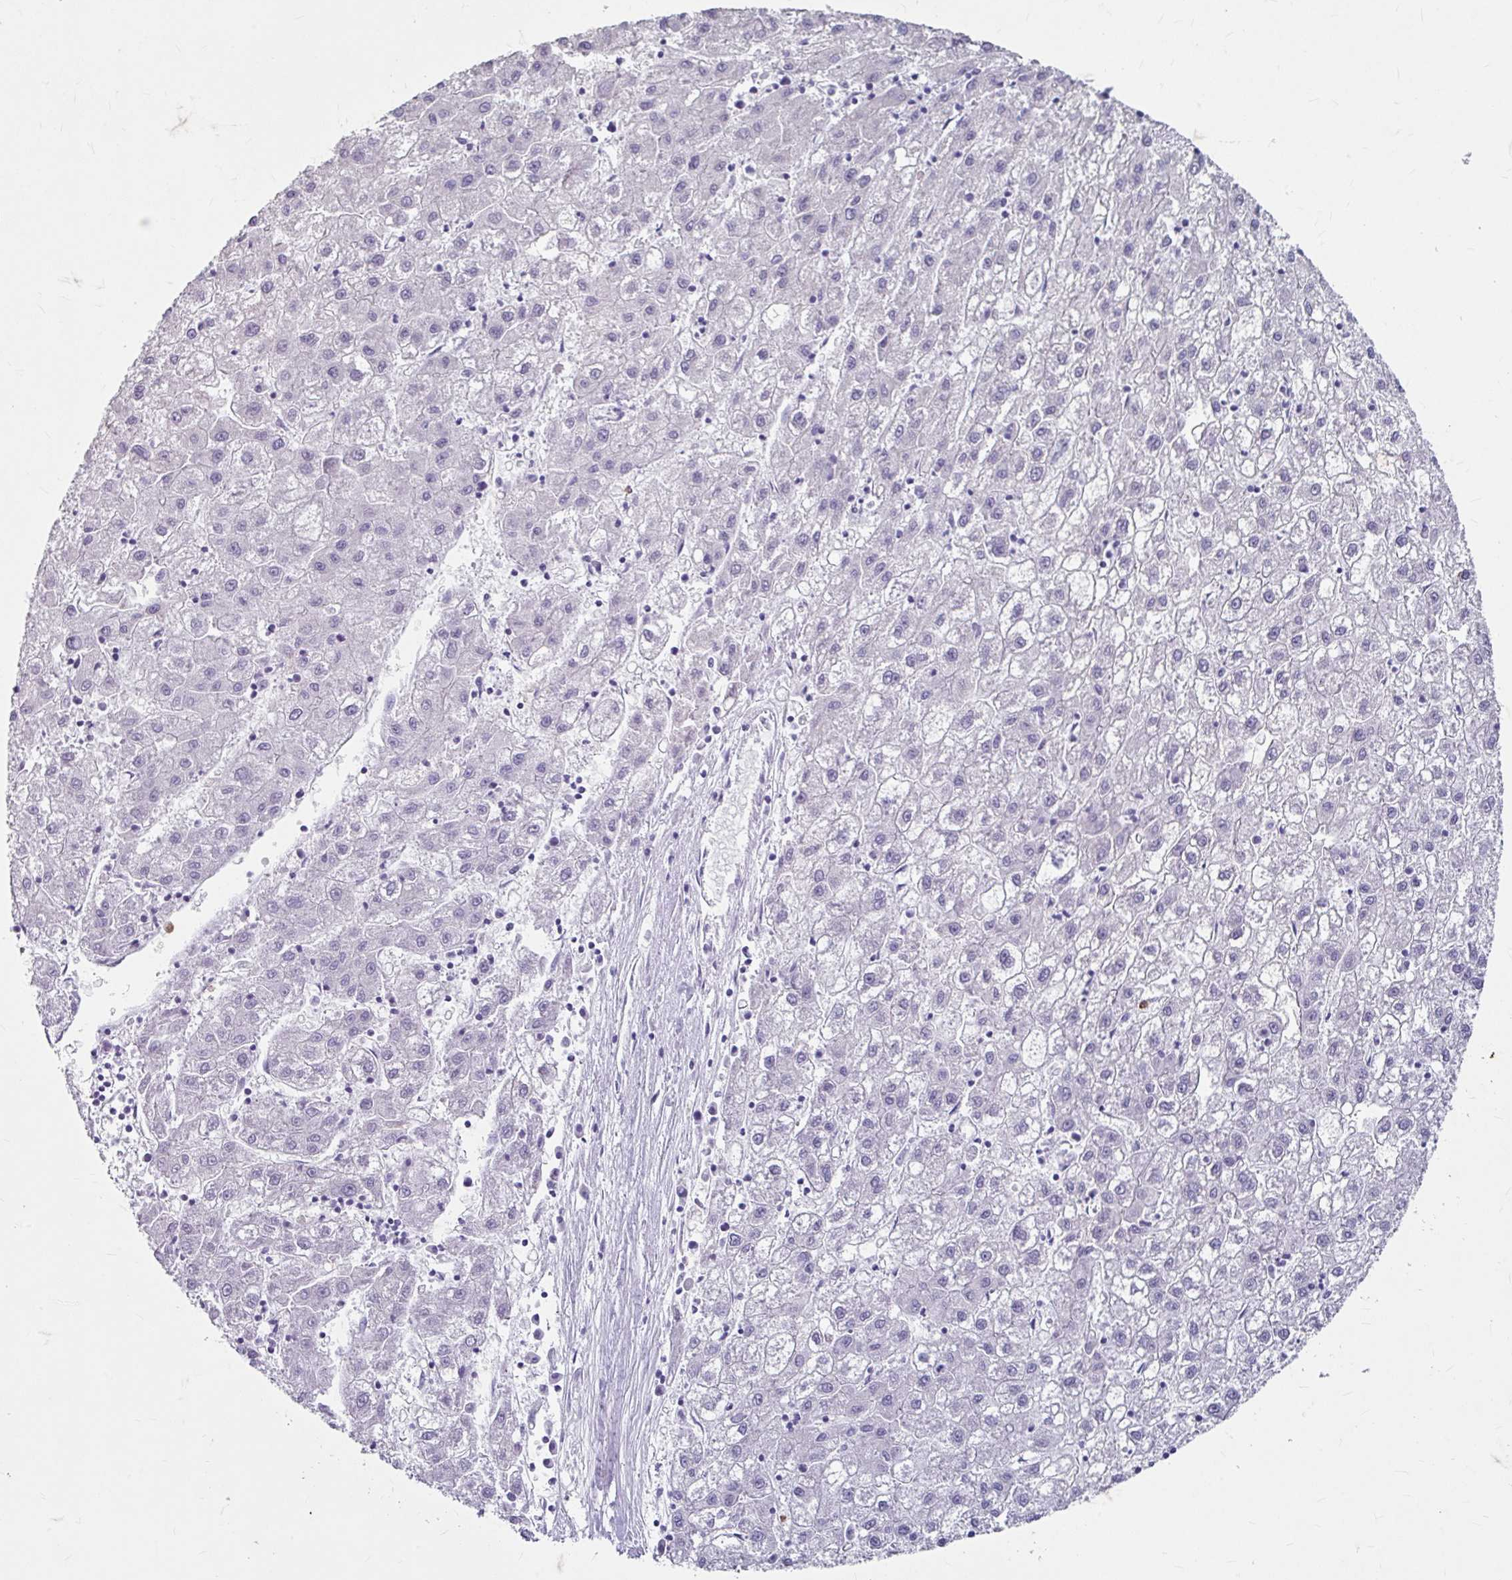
{"staining": {"intensity": "negative", "quantity": "none", "location": "none"}, "tissue": "liver cancer", "cell_type": "Tumor cells", "image_type": "cancer", "snomed": [{"axis": "morphology", "description": "Carcinoma, Hepatocellular, NOS"}, {"axis": "topography", "description": "Liver"}], "caption": "Immunohistochemistry (IHC) image of neoplastic tissue: liver cancer (hepatocellular carcinoma) stained with DAB shows no significant protein positivity in tumor cells.", "gene": "ANKRD1", "patient": {"sex": "male", "age": 72}}